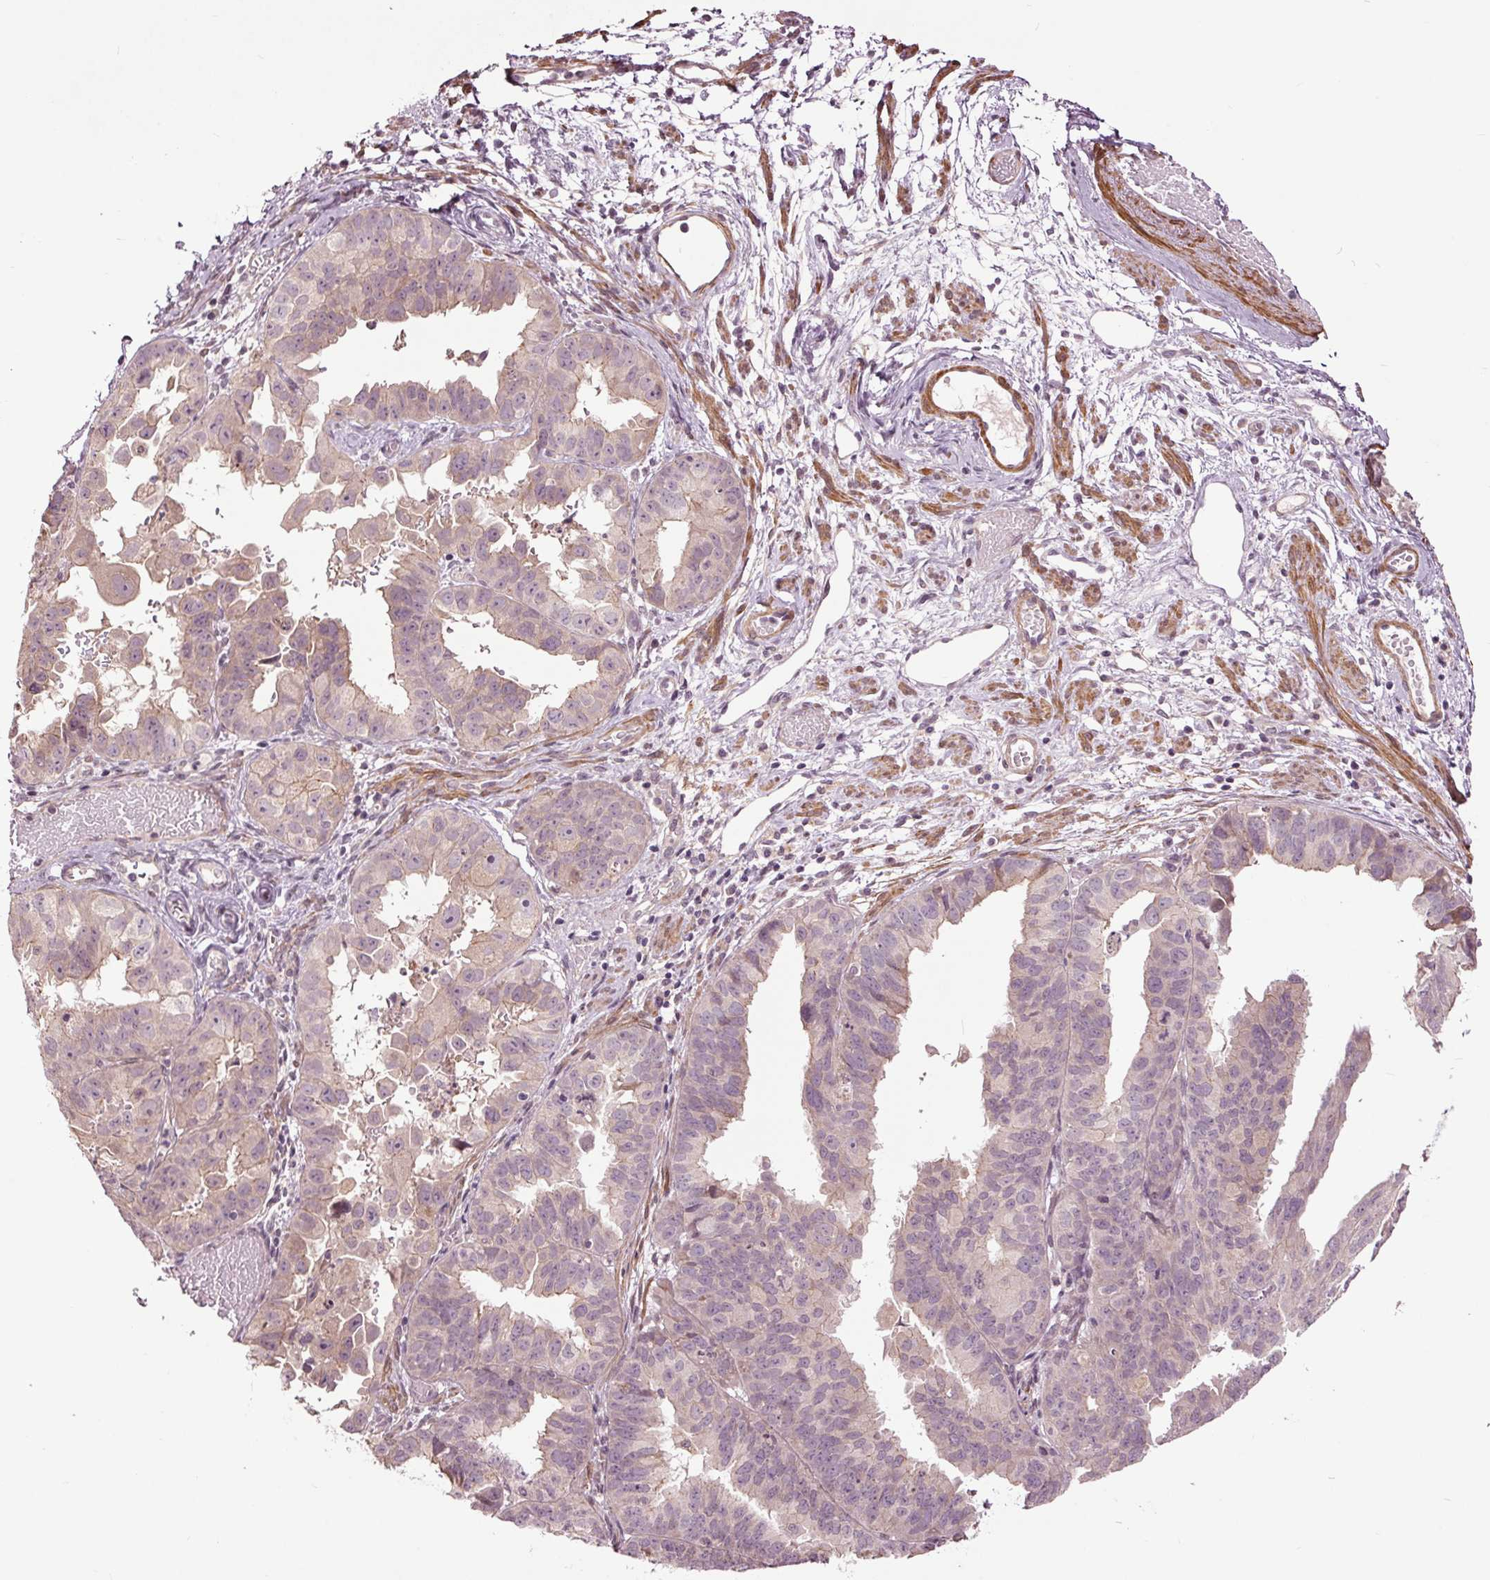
{"staining": {"intensity": "negative", "quantity": "none", "location": "none"}, "tissue": "ovarian cancer", "cell_type": "Tumor cells", "image_type": "cancer", "snomed": [{"axis": "morphology", "description": "Carcinoma, endometroid"}, {"axis": "topography", "description": "Ovary"}], "caption": "Tumor cells are negative for protein expression in human ovarian cancer. Nuclei are stained in blue.", "gene": "HAUS5", "patient": {"sex": "female", "age": 85}}